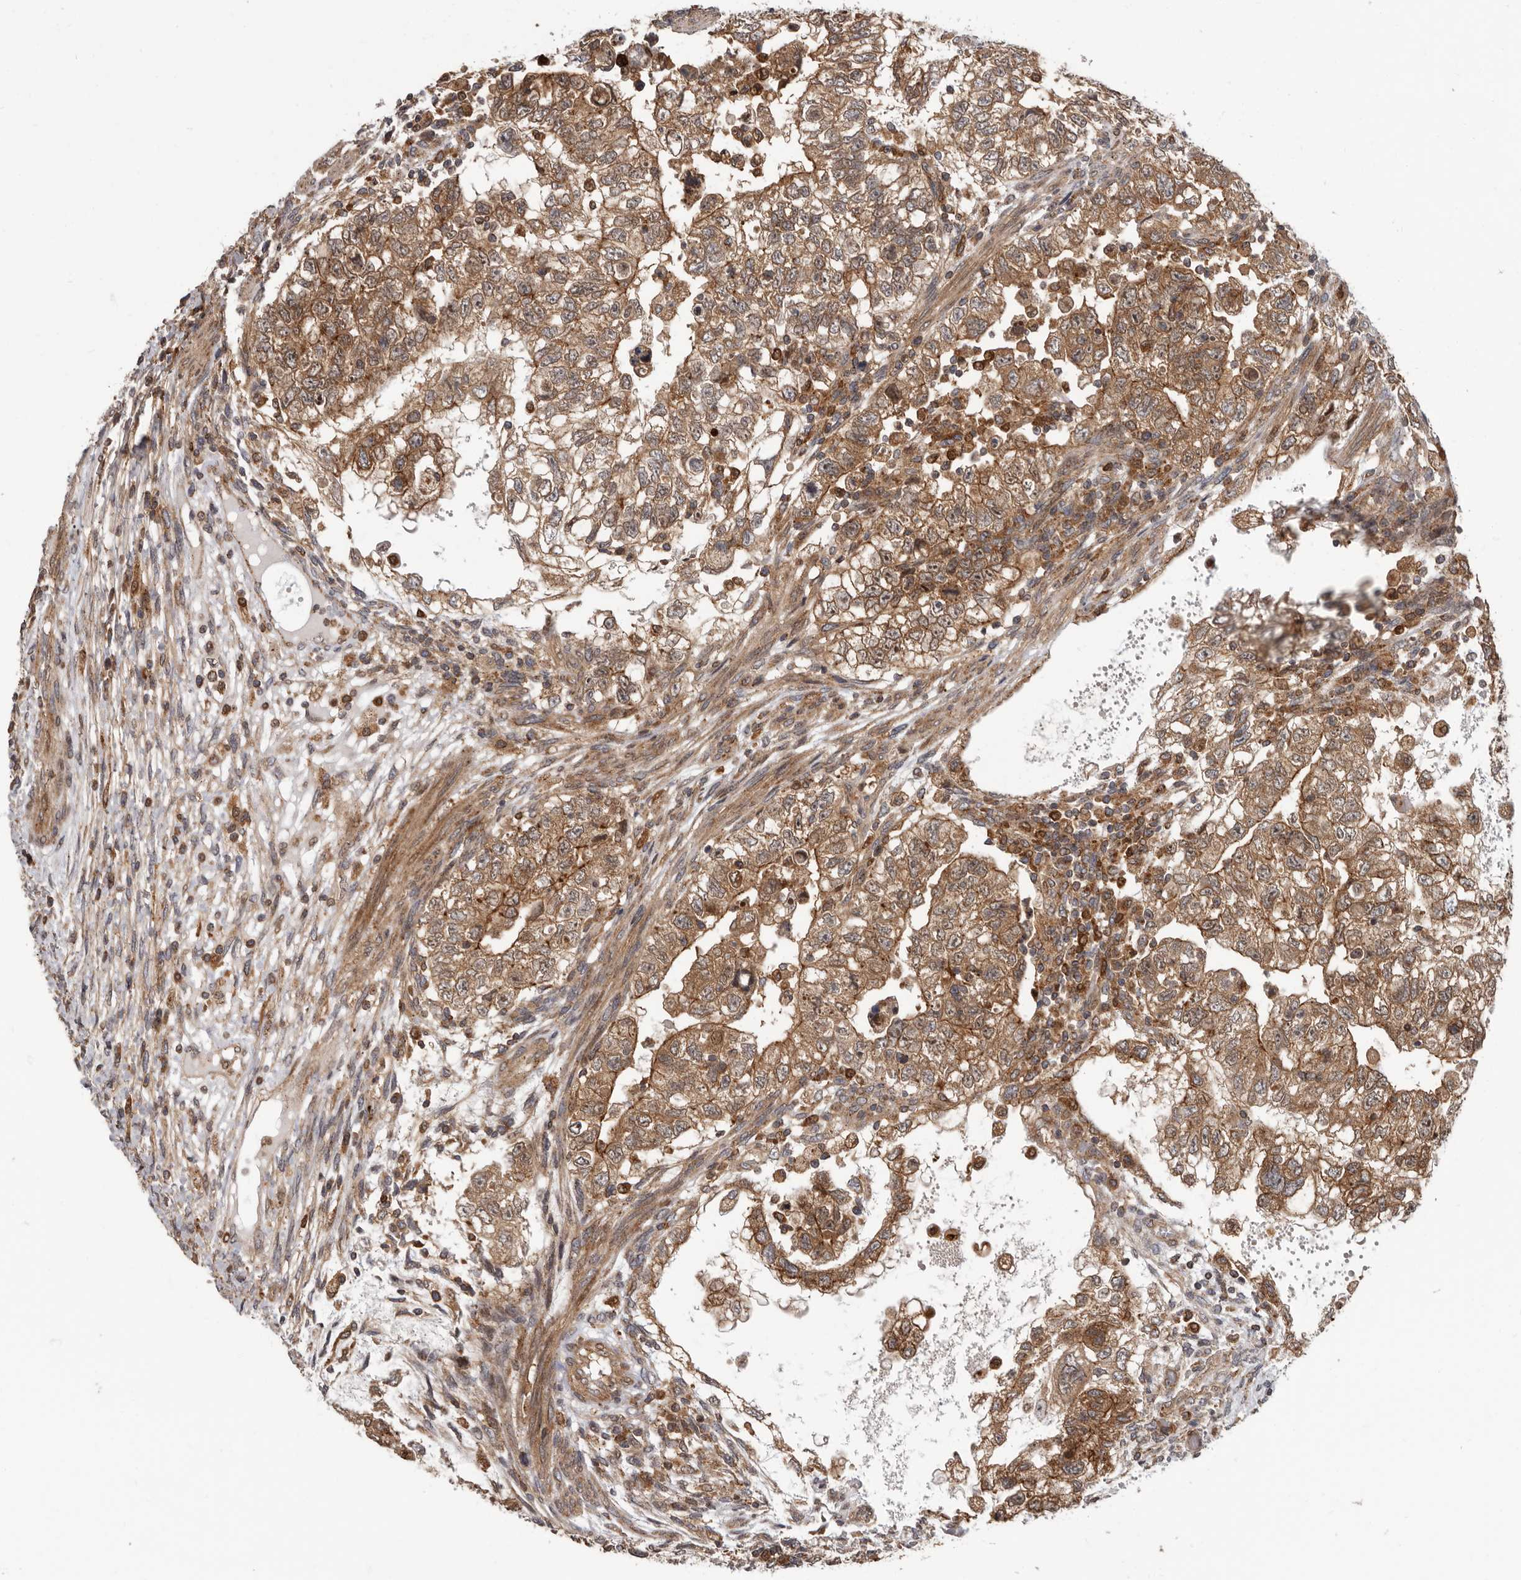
{"staining": {"intensity": "moderate", "quantity": ">75%", "location": "cytoplasmic/membranous"}, "tissue": "testis cancer", "cell_type": "Tumor cells", "image_type": "cancer", "snomed": [{"axis": "morphology", "description": "Carcinoma, Embryonal, NOS"}, {"axis": "topography", "description": "Testis"}], "caption": "Moderate cytoplasmic/membranous protein staining is identified in about >75% of tumor cells in testis embryonal carcinoma.", "gene": "FGFR4", "patient": {"sex": "male", "age": 37}}